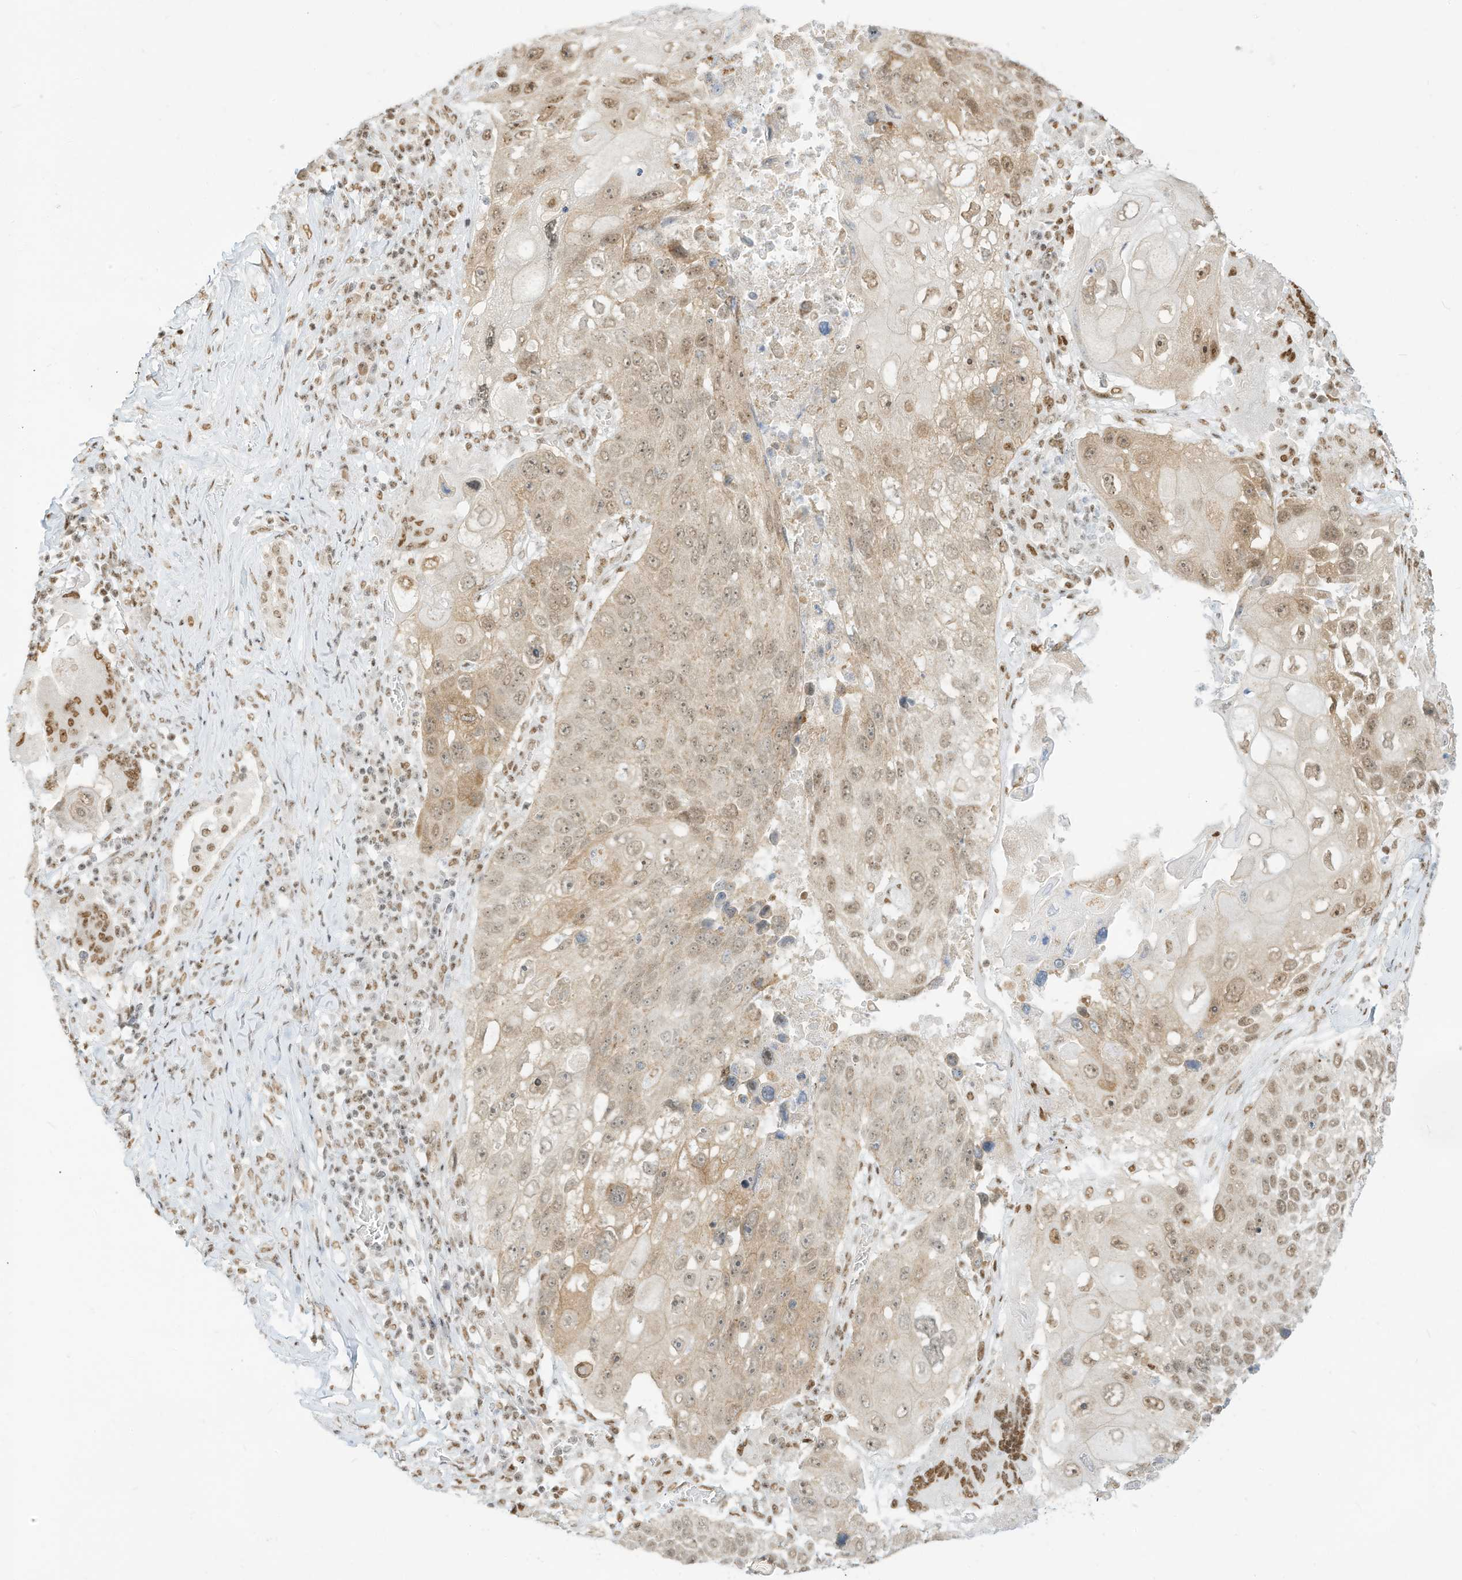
{"staining": {"intensity": "moderate", "quantity": "25%-75%", "location": "cytoplasmic/membranous,nuclear"}, "tissue": "lung cancer", "cell_type": "Tumor cells", "image_type": "cancer", "snomed": [{"axis": "morphology", "description": "Squamous cell carcinoma, NOS"}, {"axis": "topography", "description": "Lung"}], "caption": "Immunohistochemical staining of human lung cancer displays moderate cytoplasmic/membranous and nuclear protein positivity in about 25%-75% of tumor cells.", "gene": "NHSL1", "patient": {"sex": "male", "age": 61}}